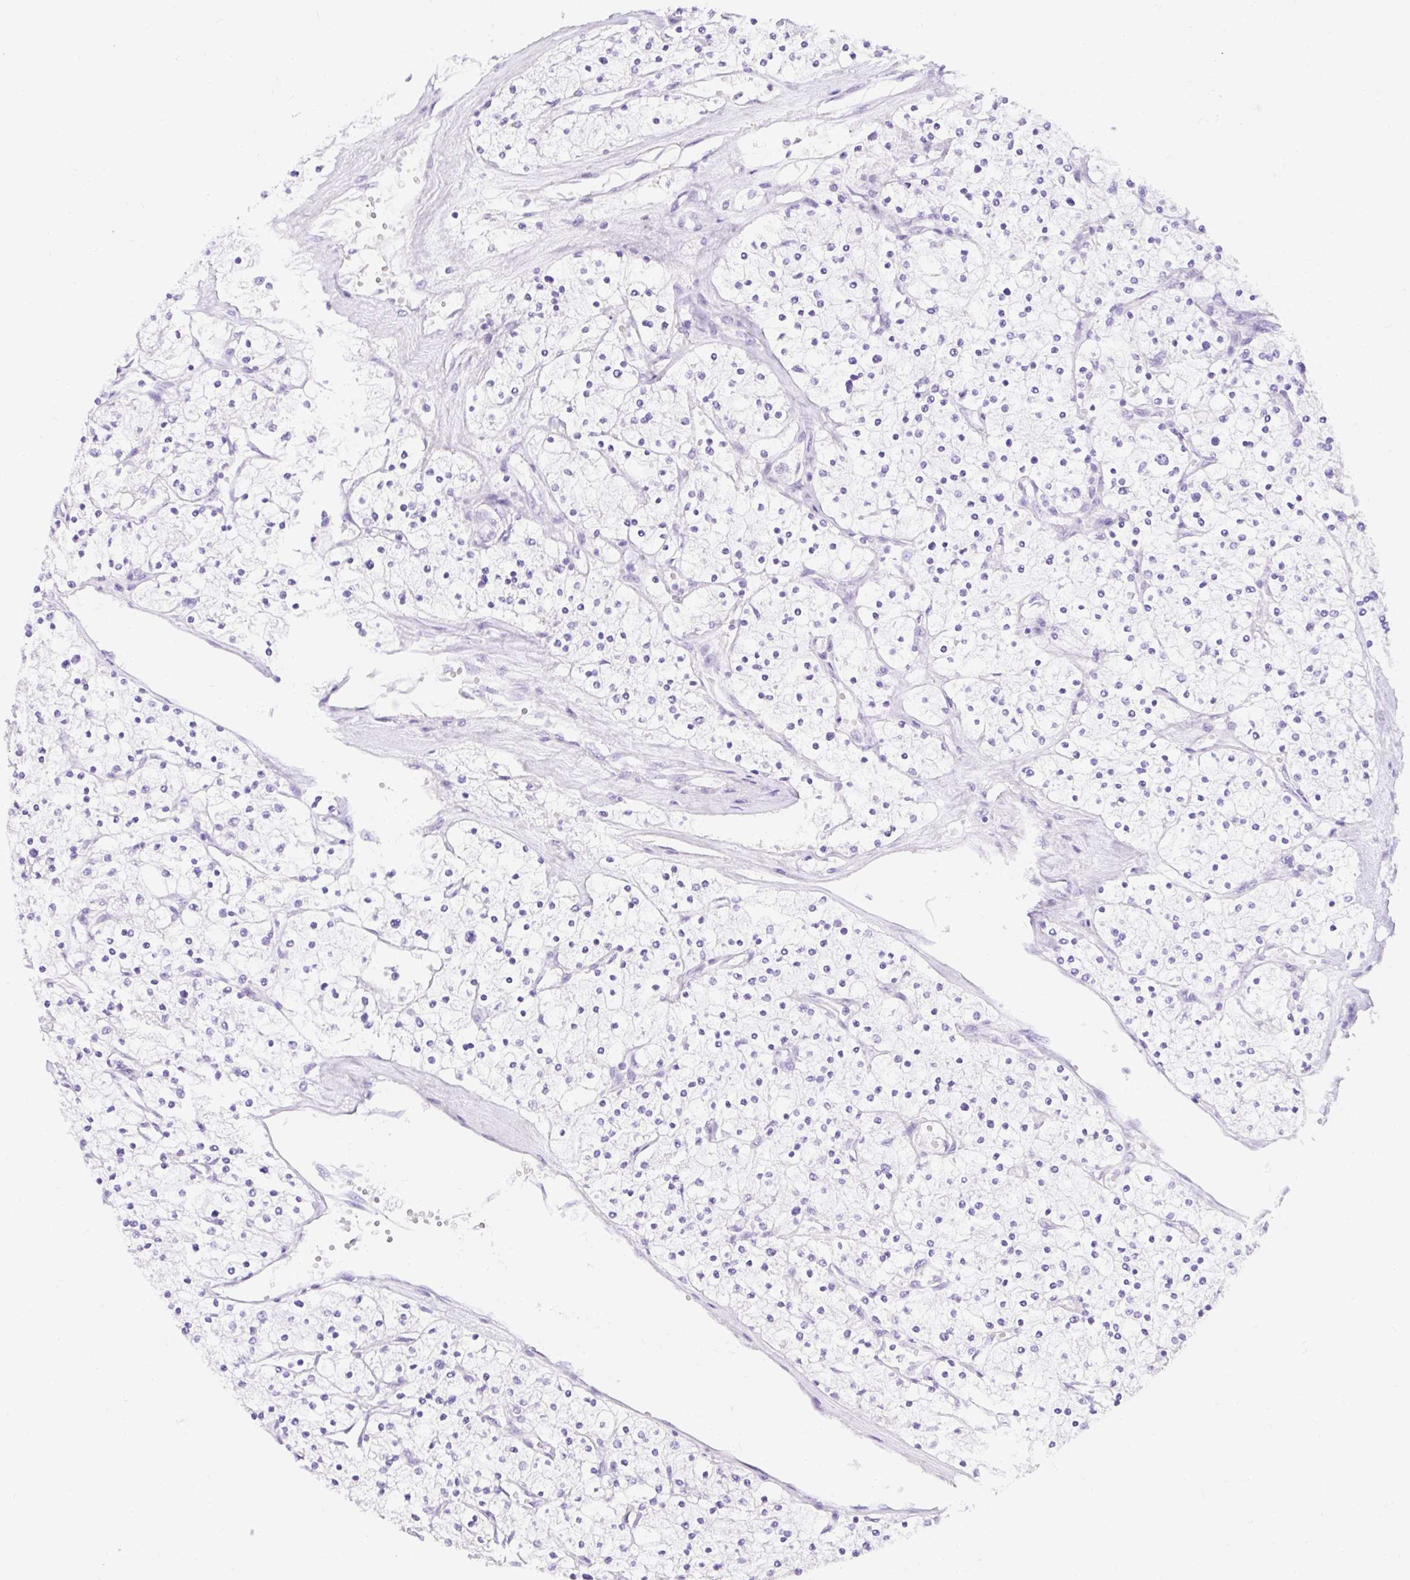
{"staining": {"intensity": "negative", "quantity": "none", "location": "none"}, "tissue": "renal cancer", "cell_type": "Tumor cells", "image_type": "cancer", "snomed": [{"axis": "morphology", "description": "Adenocarcinoma, NOS"}, {"axis": "topography", "description": "Kidney"}], "caption": "This is an immunohistochemistry histopathology image of human adenocarcinoma (renal). There is no staining in tumor cells.", "gene": "GOLGA8A", "patient": {"sex": "male", "age": 80}}